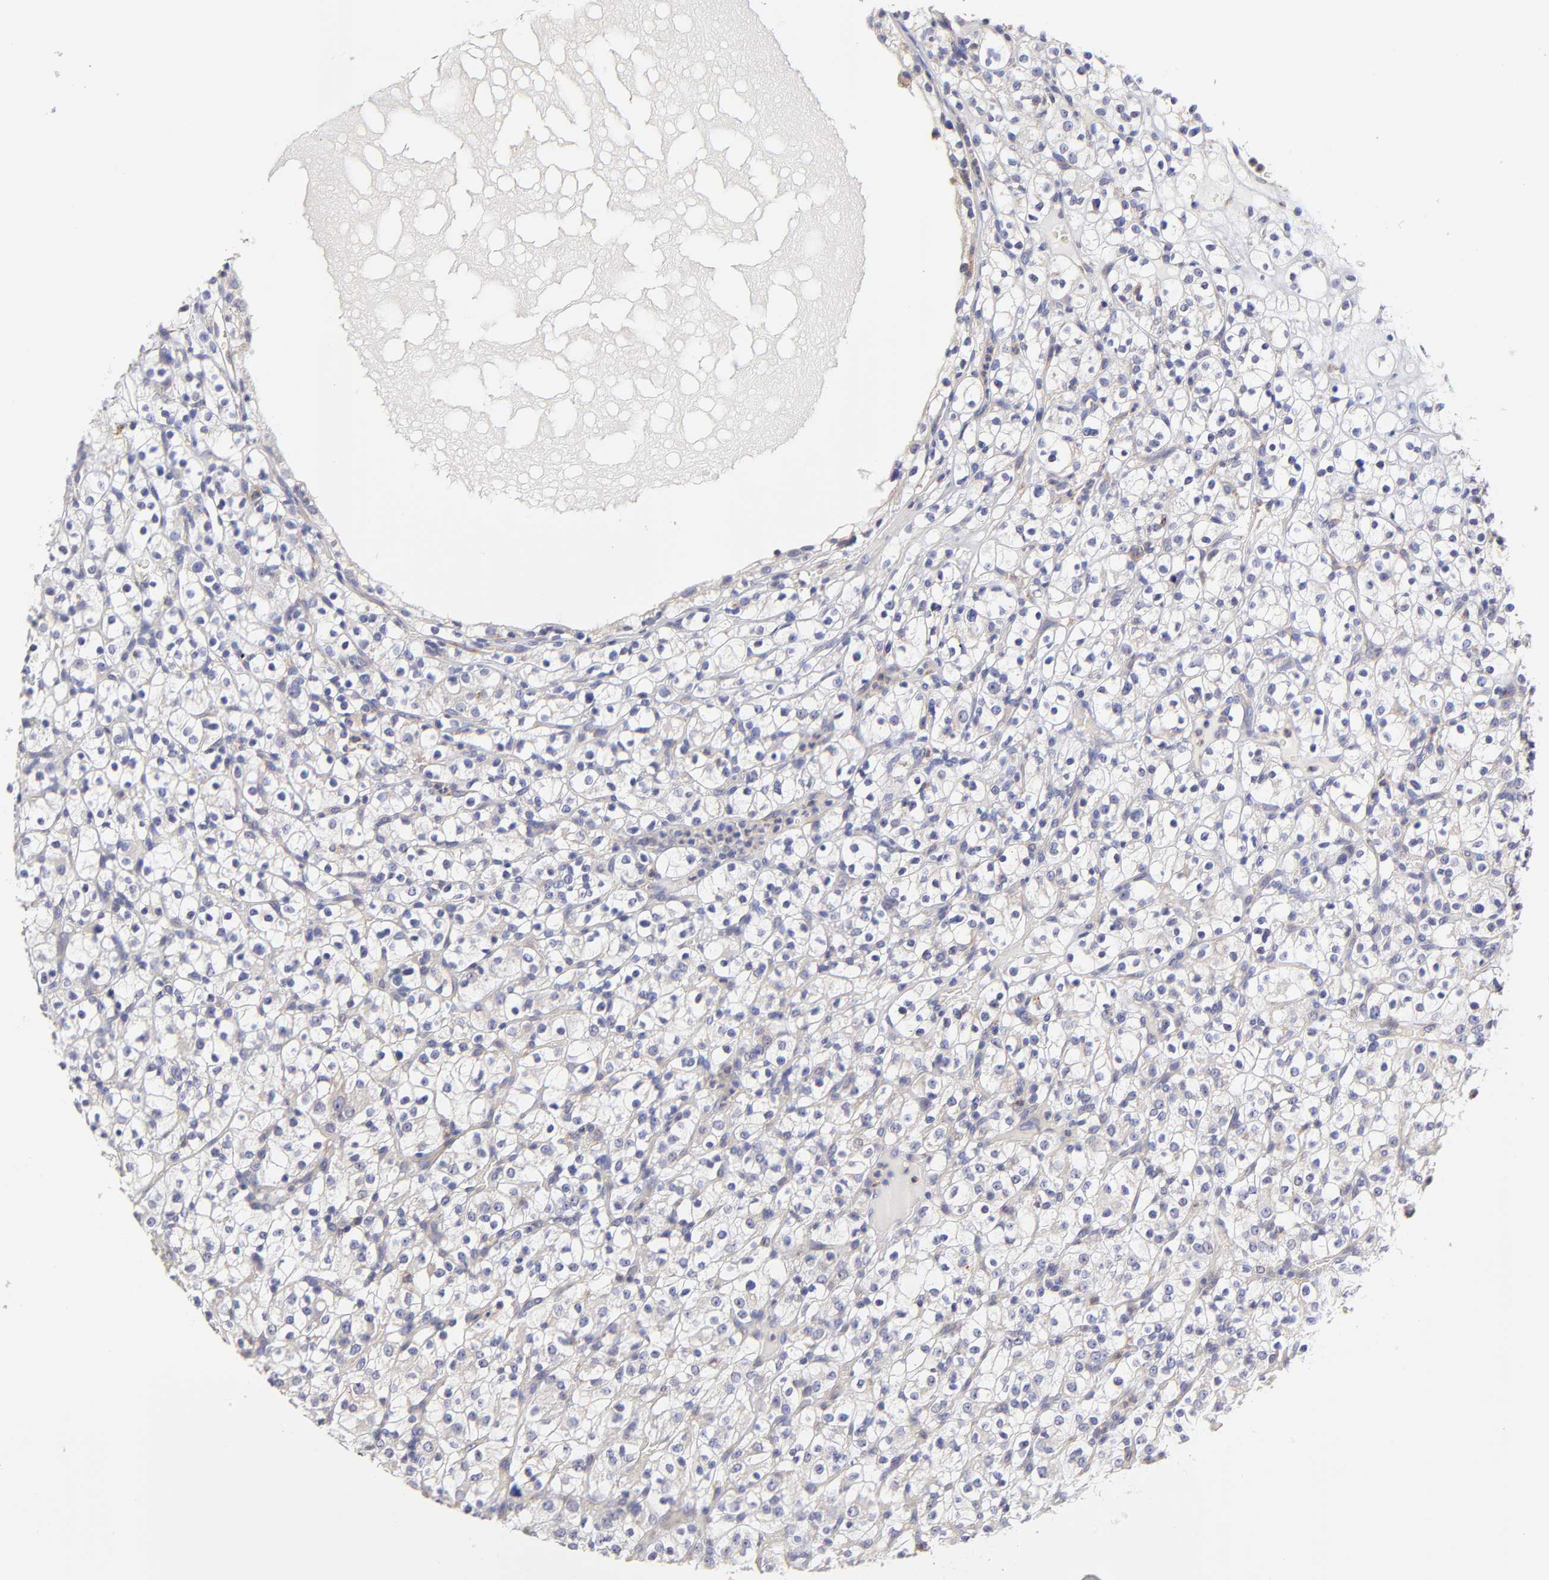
{"staining": {"intensity": "negative", "quantity": "none", "location": "none"}, "tissue": "renal cancer", "cell_type": "Tumor cells", "image_type": "cancer", "snomed": [{"axis": "morphology", "description": "Normal tissue, NOS"}, {"axis": "morphology", "description": "Adenocarcinoma, NOS"}, {"axis": "topography", "description": "Kidney"}], "caption": "This is a photomicrograph of immunohistochemistry staining of renal cancer (adenocarcinoma), which shows no positivity in tumor cells.", "gene": "GCSAM", "patient": {"sex": "female", "age": 72}}